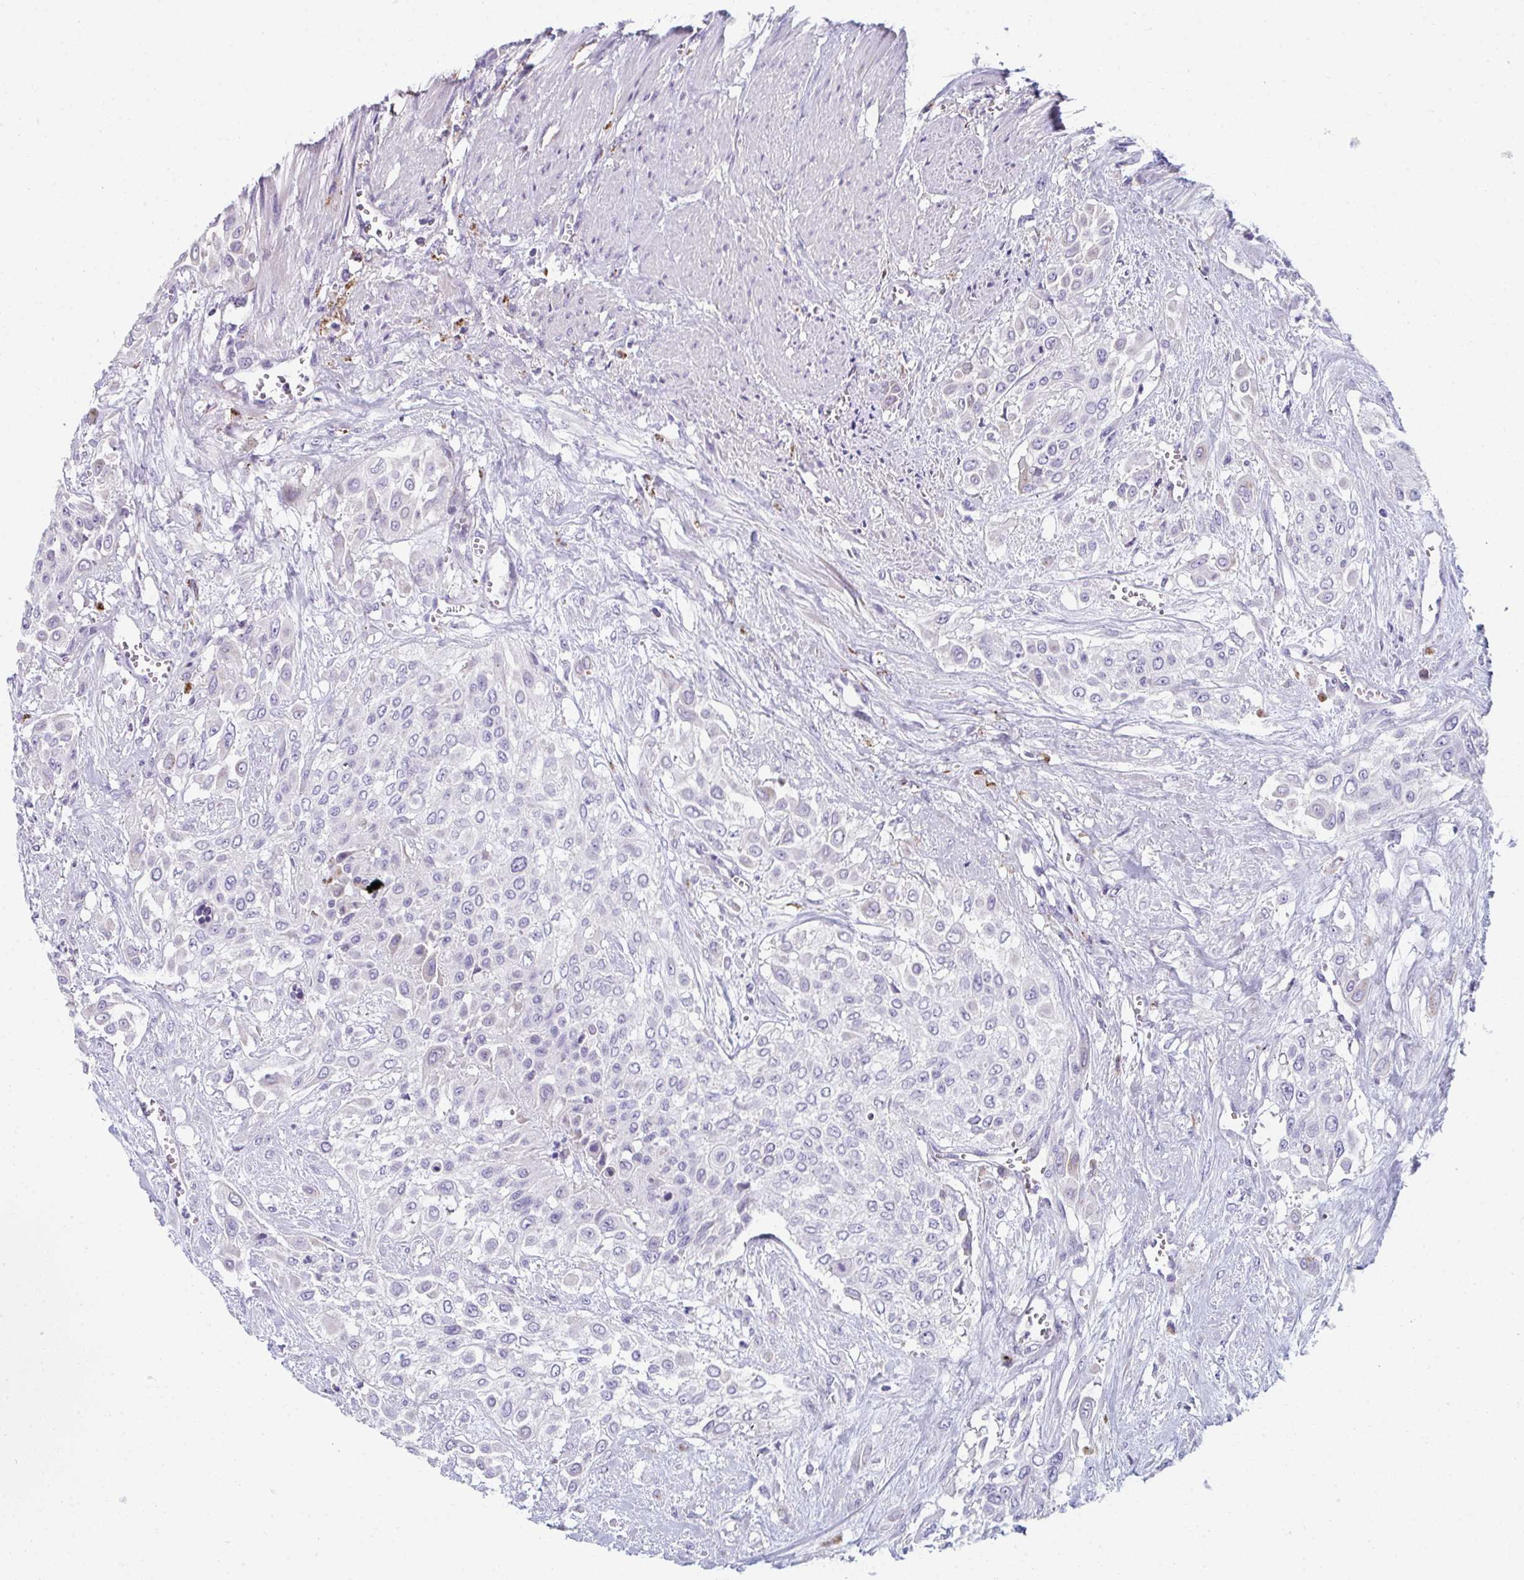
{"staining": {"intensity": "negative", "quantity": "none", "location": "none"}, "tissue": "urothelial cancer", "cell_type": "Tumor cells", "image_type": "cancer", "snomed": [{"axis": "morphology", "description": "Urothelial carcinoma, High grade"}, {"axis": "topography", "description": "Urinary bladder"}], "caption": "High power microscopy micrograph of an IHC histopathology image of urothelial carcinoma (high-grade), revealing no significant expression in tumor cells.", "gene": "EIF1AD", "patient": {"sex": "male", "age": 57}}